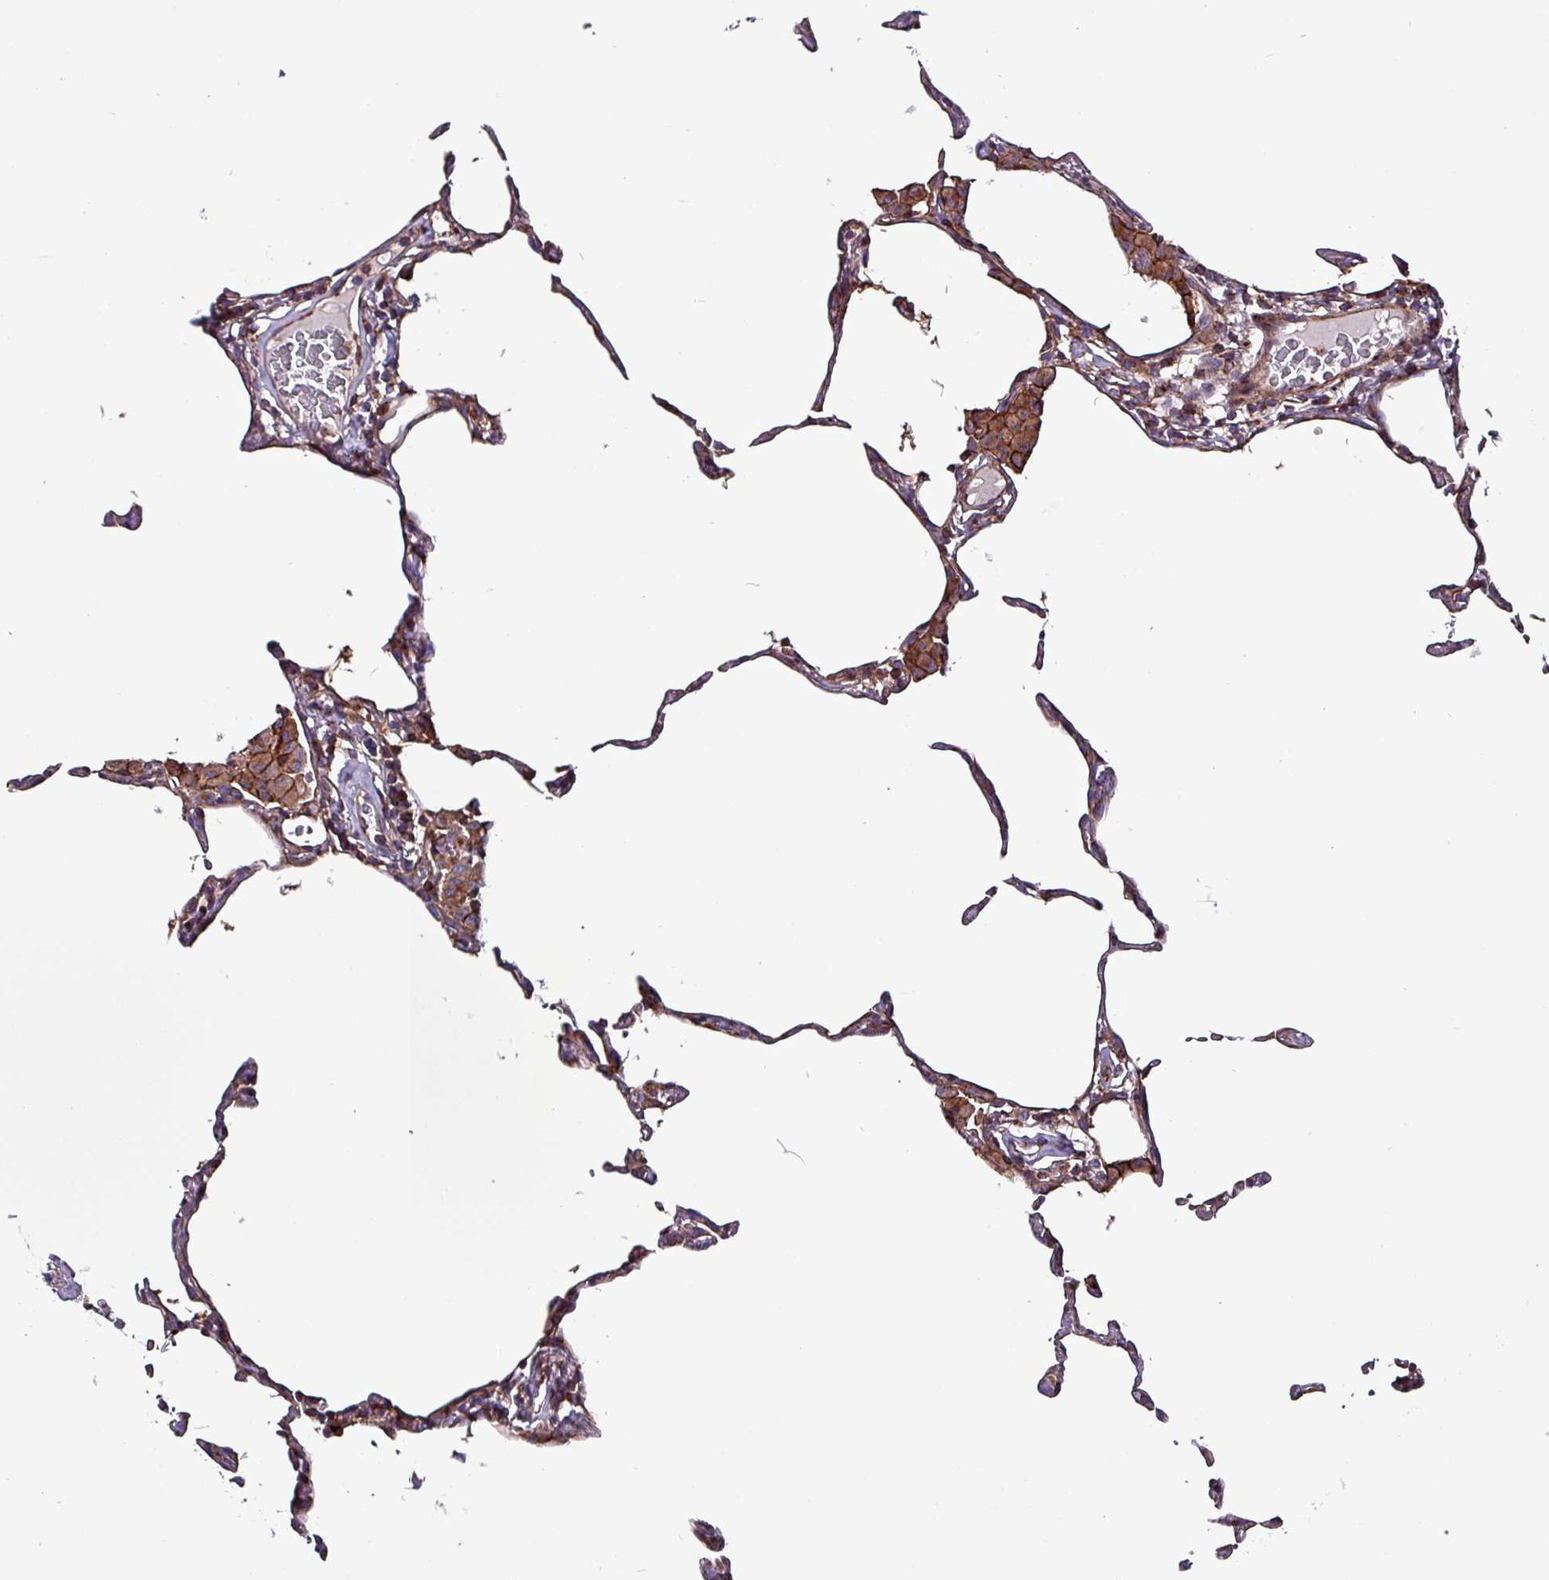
{"staining": {"intensity": "negative", "quantity": "none", "location": "none"}, "tissue": "lung", "cell_type": "Alveolar cells", "image_type": "normal", "snomed": [{"axis": "morphology", "description": "Normal tissue, NOS"}, {"axis": "topography", "description": "Lung"}], "caption": "An immunohistochemistry (IHC) image of normal lung is shown. There is no staining in alveolar cells of lung.", "gene": "VAMP4", "patient": {"sex": "female", "age": 57}}